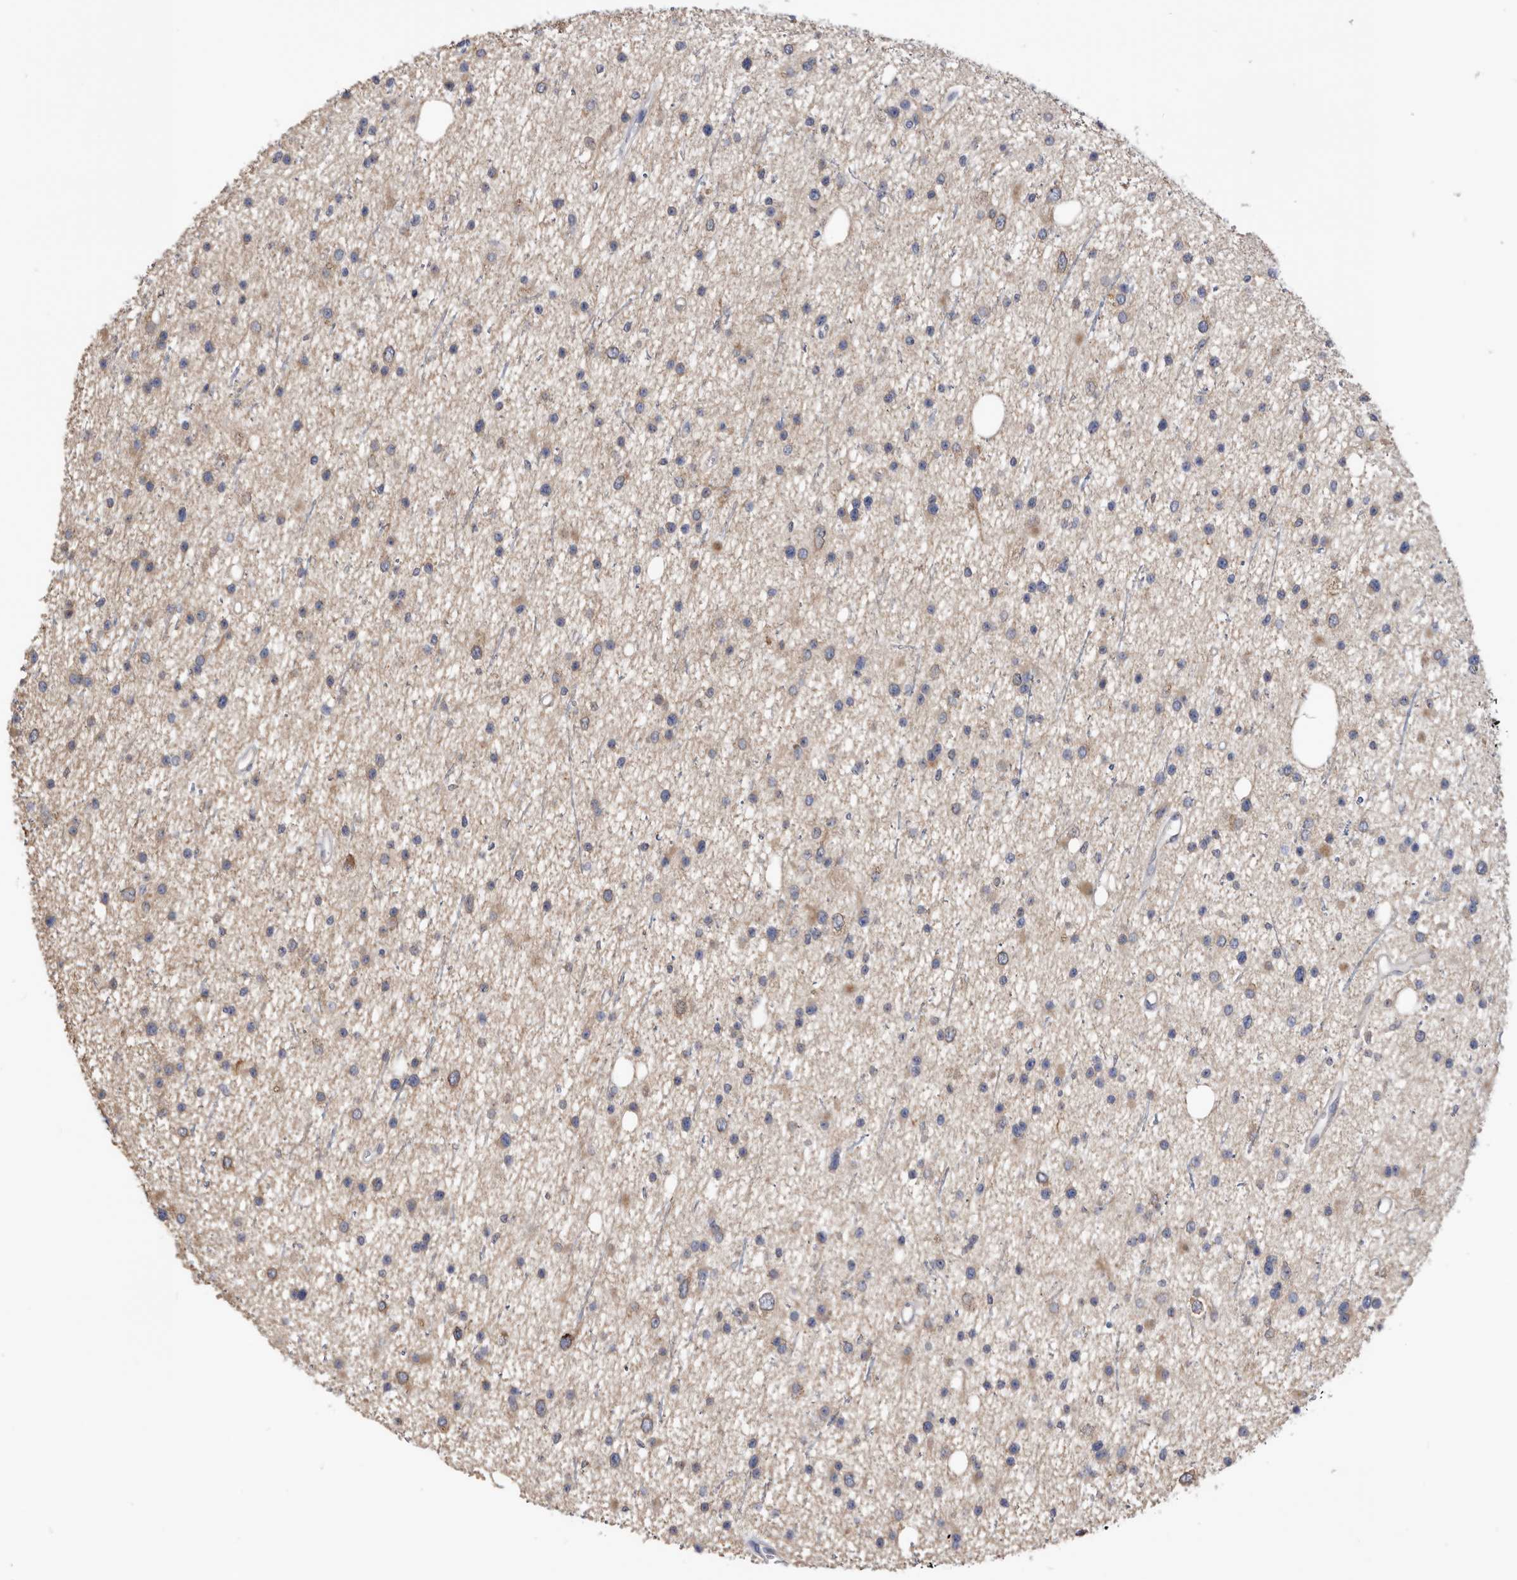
{"staining": {"intensity": "weak", "quantity": "25%-75%", "location": "cytoplasmic/membranous"}, "tissue": "glioma", "cell_type": "Tumor cells", "image_type": "cancer", "snomed": [{"axis": "morphology", "description": "Glioma, malignant, Low grade"}, {"axis": "topography", "description": "Cerebral cortex"}], "caption": "A brown stain shows weak cytoplasmic/membranous staining of a protein in human glioma tumor cells. (IHC, brightfield microscopy, high magnification).", "gene": "CRISPLD2", "patient": {"sex": "female", "age": 39}}